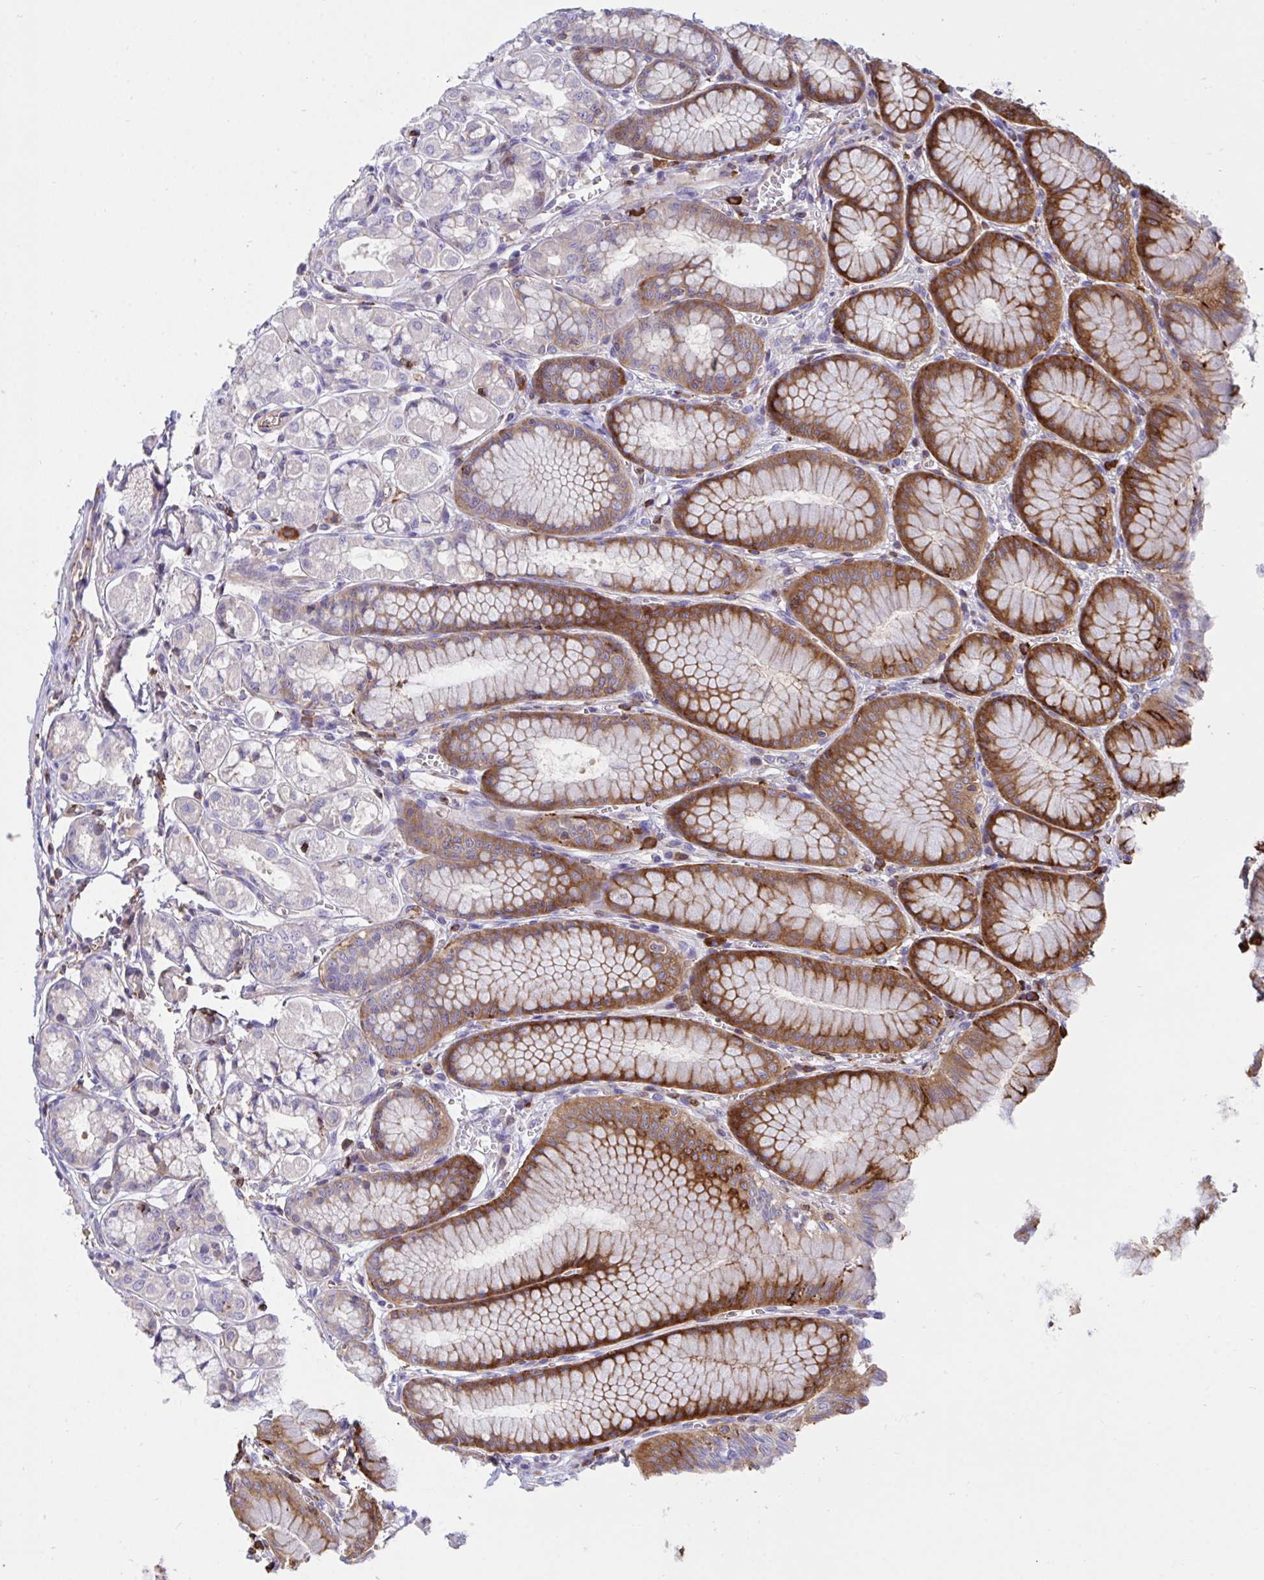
{"staining": {"intensity": "moderate", "quantity": "25%-75%", "location": "cytoplasmic/membranous"}, "tissue": "stomach", "cell_type": "Glandular cells", "image_type": "normal", "snomed": [{"axis": "morphology", "description": "Normal tissue, NOS"}, {"axis": "topography", "description": "Stomach"}, {"axis": "topography", "description": "Stomach, lower"}], "caption": "The photomicrograph exhibits immunohistochemical staining of benign stomach. There is moderate cytoplasmic/membranous staining is appreciated in approximately 25%-75% of glandular cells.", "gene": "PPIH", "patient": {"sex": "male", "age": 76}}